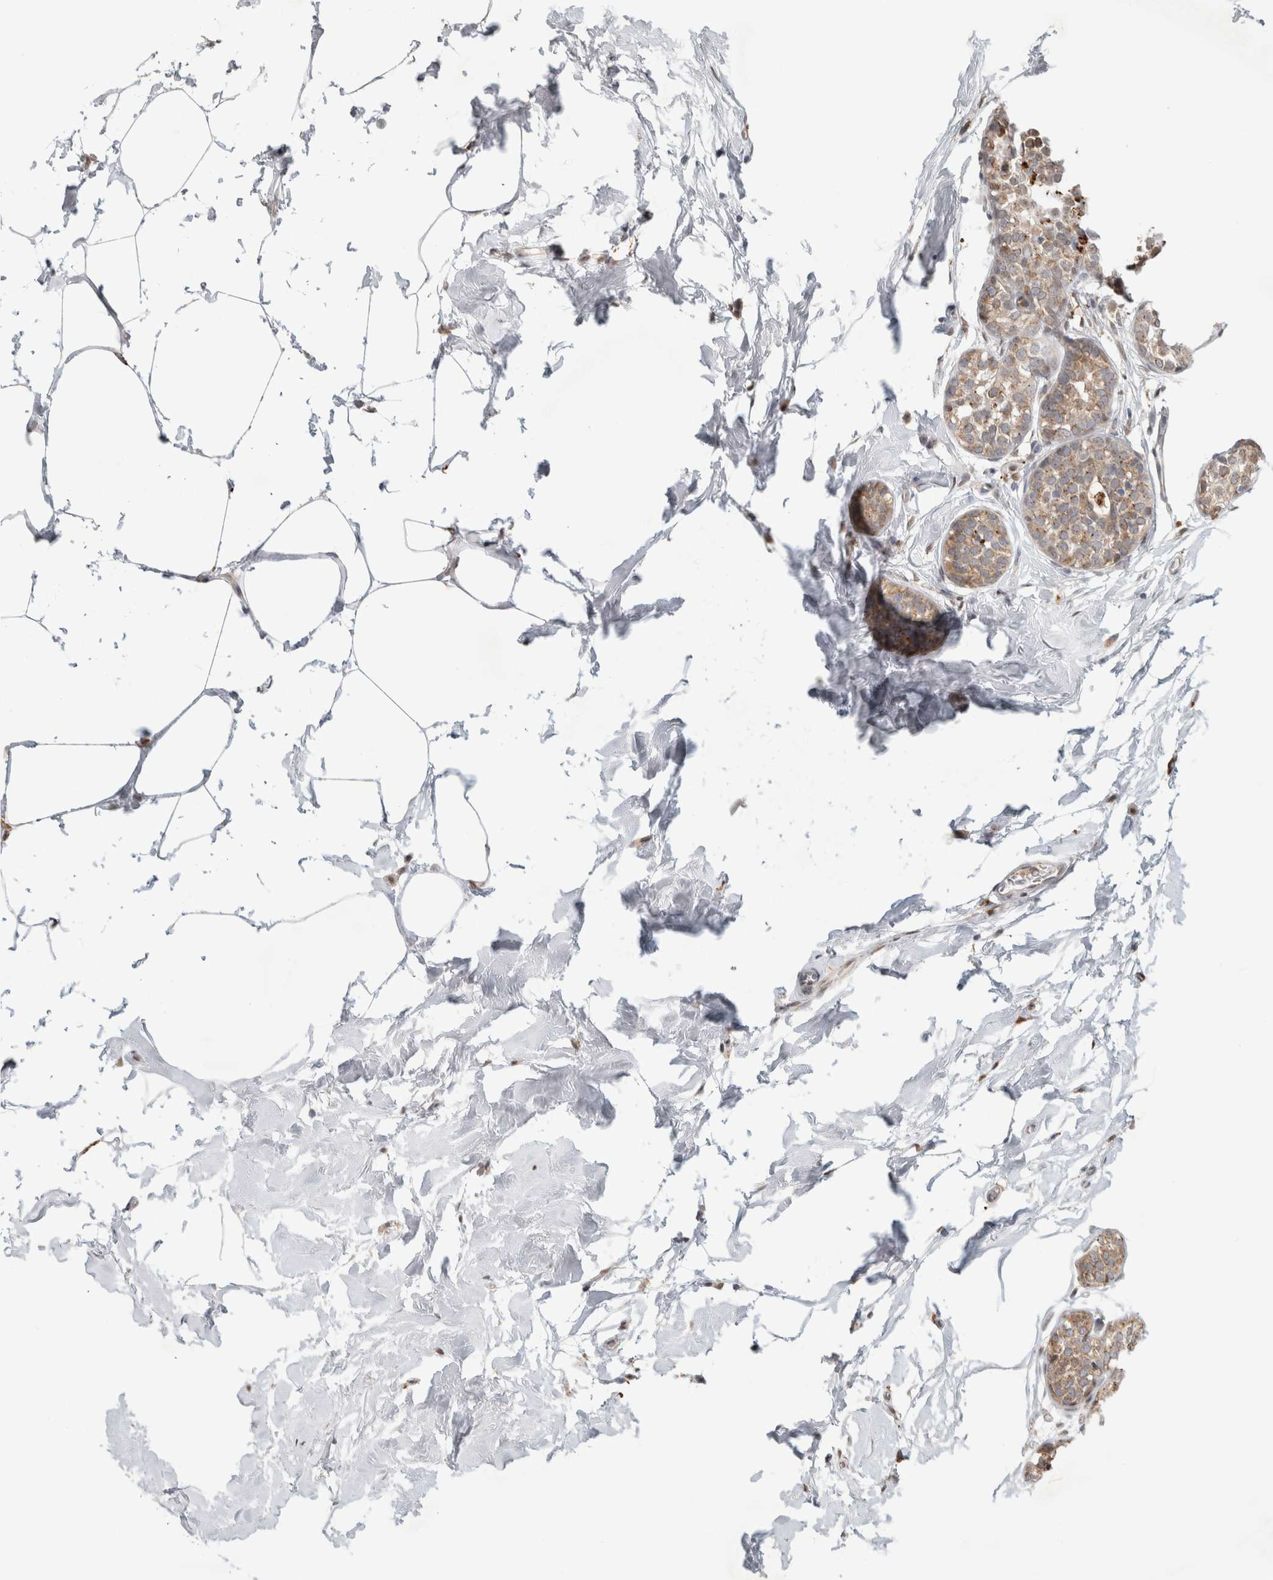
{"staining": {"intensity": "moderate", "quantity": ">75%", "location": "cytoplasmic/membranous"}, "tissue": "breast cancer", "cell_type": "Tumor cells", "image_type": "cancer", "snomed": [{"axis": "morphology", "description": "Duct carcinoma"}, {"axis": "topography", "description": "Breast"}], "caption": "Human breast intraductal carcinoma stained with a brown dye shows moderate cytoplasmic/membranous positive positivity in about >75% of tumor cells.", "gene": "NAB2", "patient": {"sex": "female", "age": 55}}